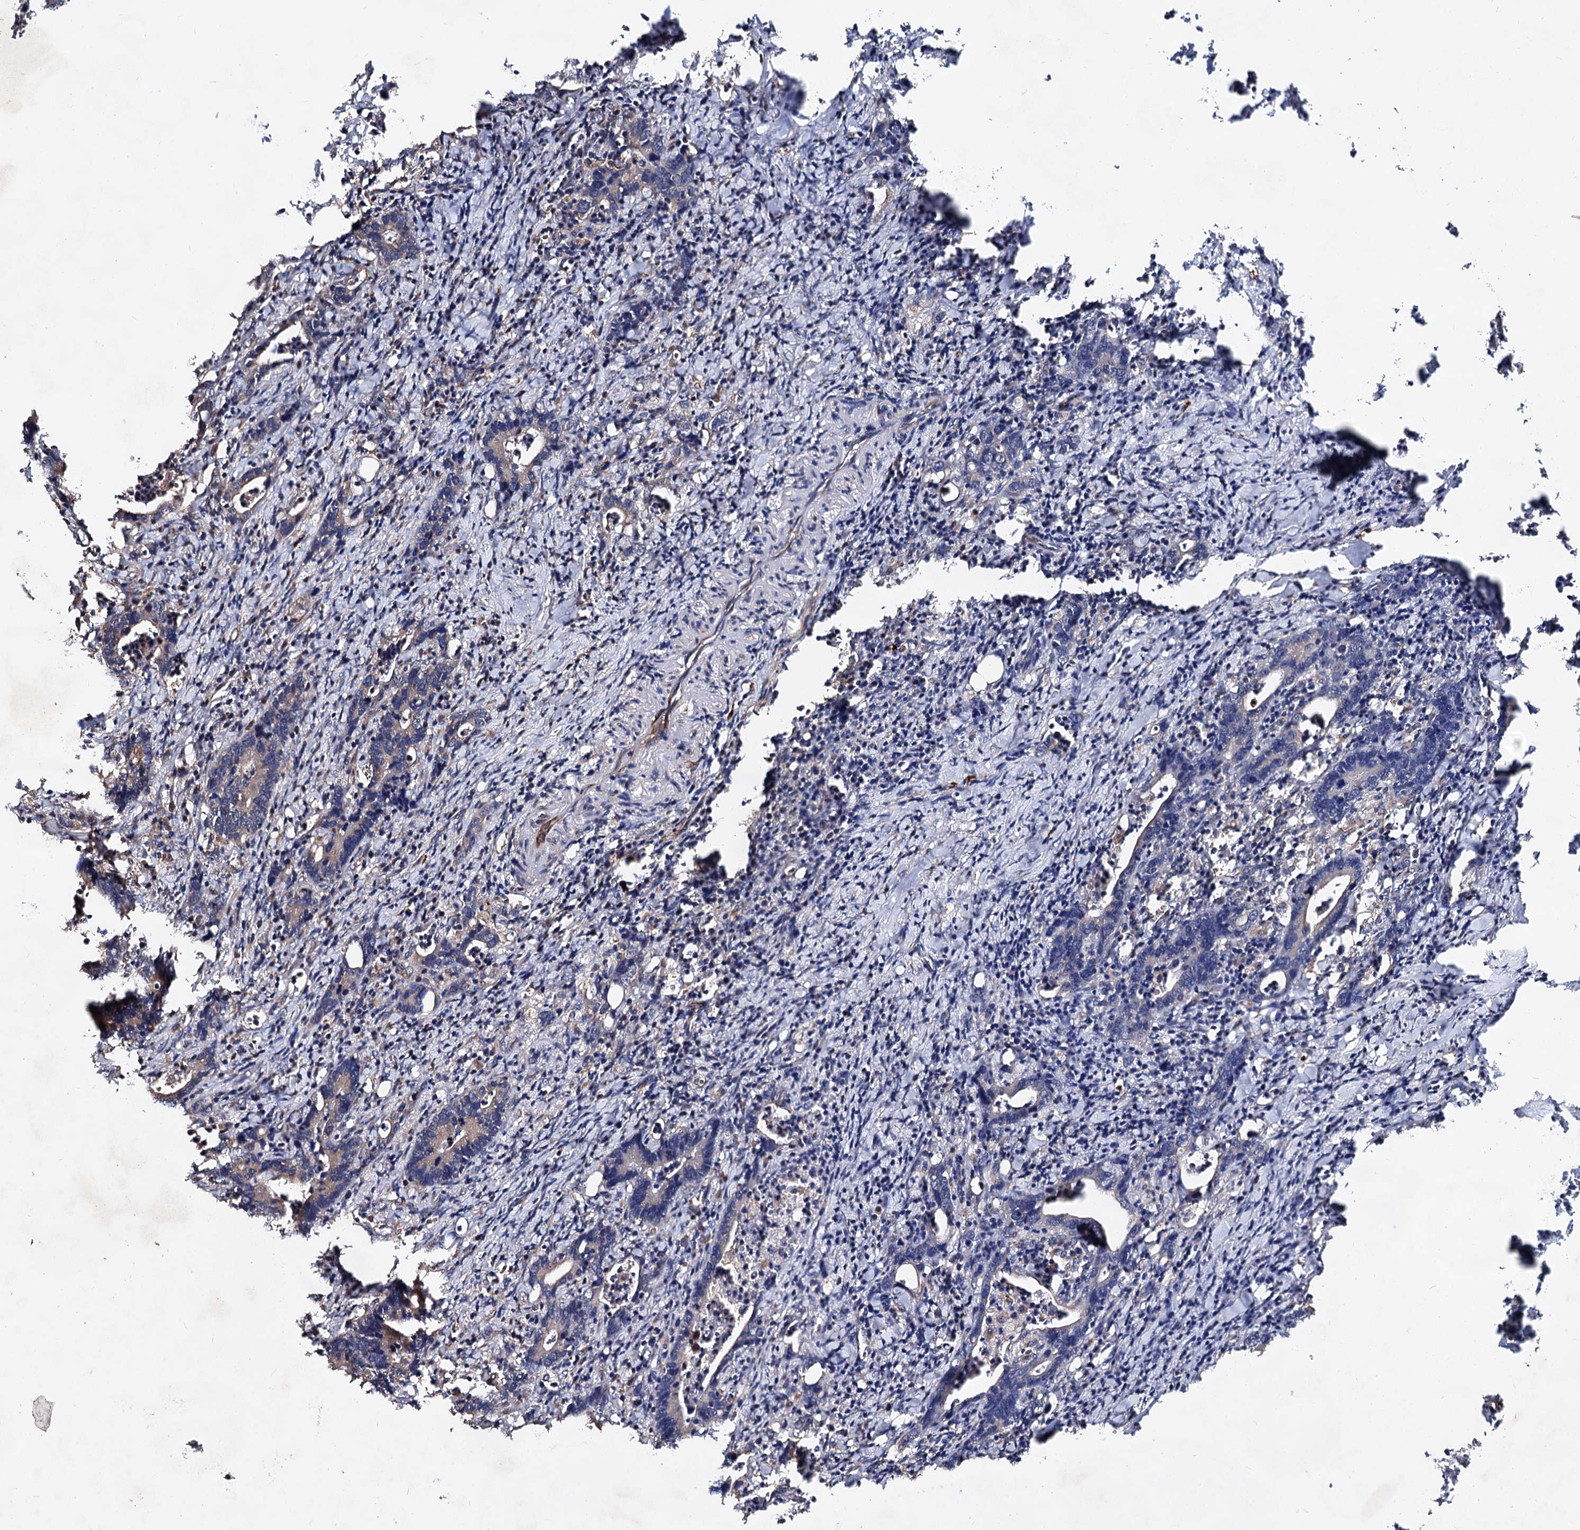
{"staining": {"intensity": "negative", "quantity": "none", "location": "none"}, "tissue": "colorectal cancer", "cell_type": "Tumor cells", "image_type": "cancer", "snomed": [{"axis": "morphology", "description": "Adenocarcinoma, NOS"}, {"axis": "topography", "description": "Colon"}], "caption": "Immunohistochemistry image of colorectal adenocarcinoma stained for a protein (brown), which exhibits no expression in tumor cells.", "gene": "TEX9", "patient": {"sex": "female", "age": 75}}